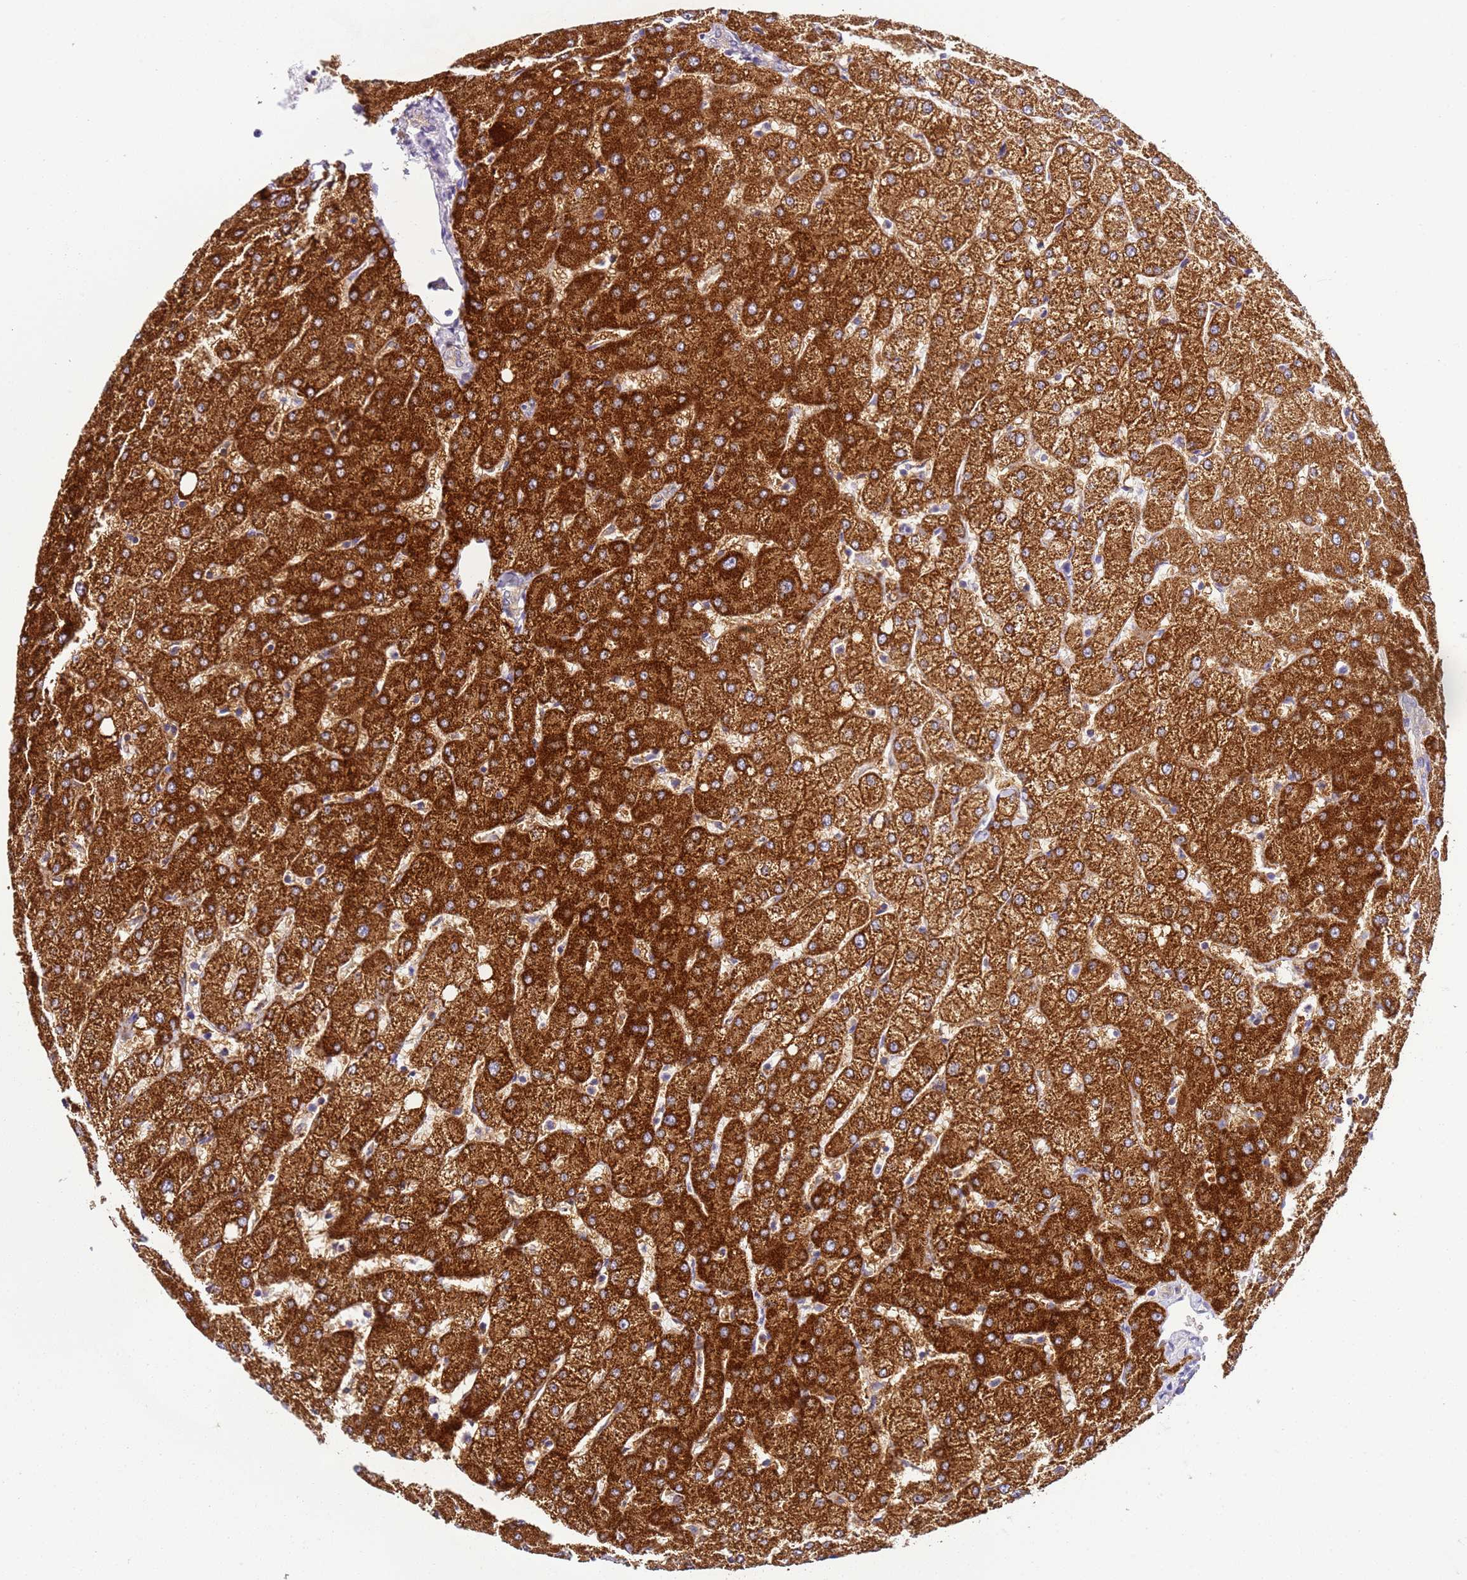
{"staining": {"intensity": "negative", "quantity": "none", "location": "none"}, "tissue": "liver", "cell_type": "Cholangiocytes", "image_type": "normal", "snomed": [{"axis": "morphology", "description": "Normal tissue, NOS"}, {"axis": "topography", "description": "Liver"}], "caption": "Image shows no protein staining in cholangiocytes of normal liver. The staining is performed using DAB brown chromogen with nuclei counter-stained in using hematoxylin.", "gene": "HGD", "patient": {"sex": "female", "age": 54}}